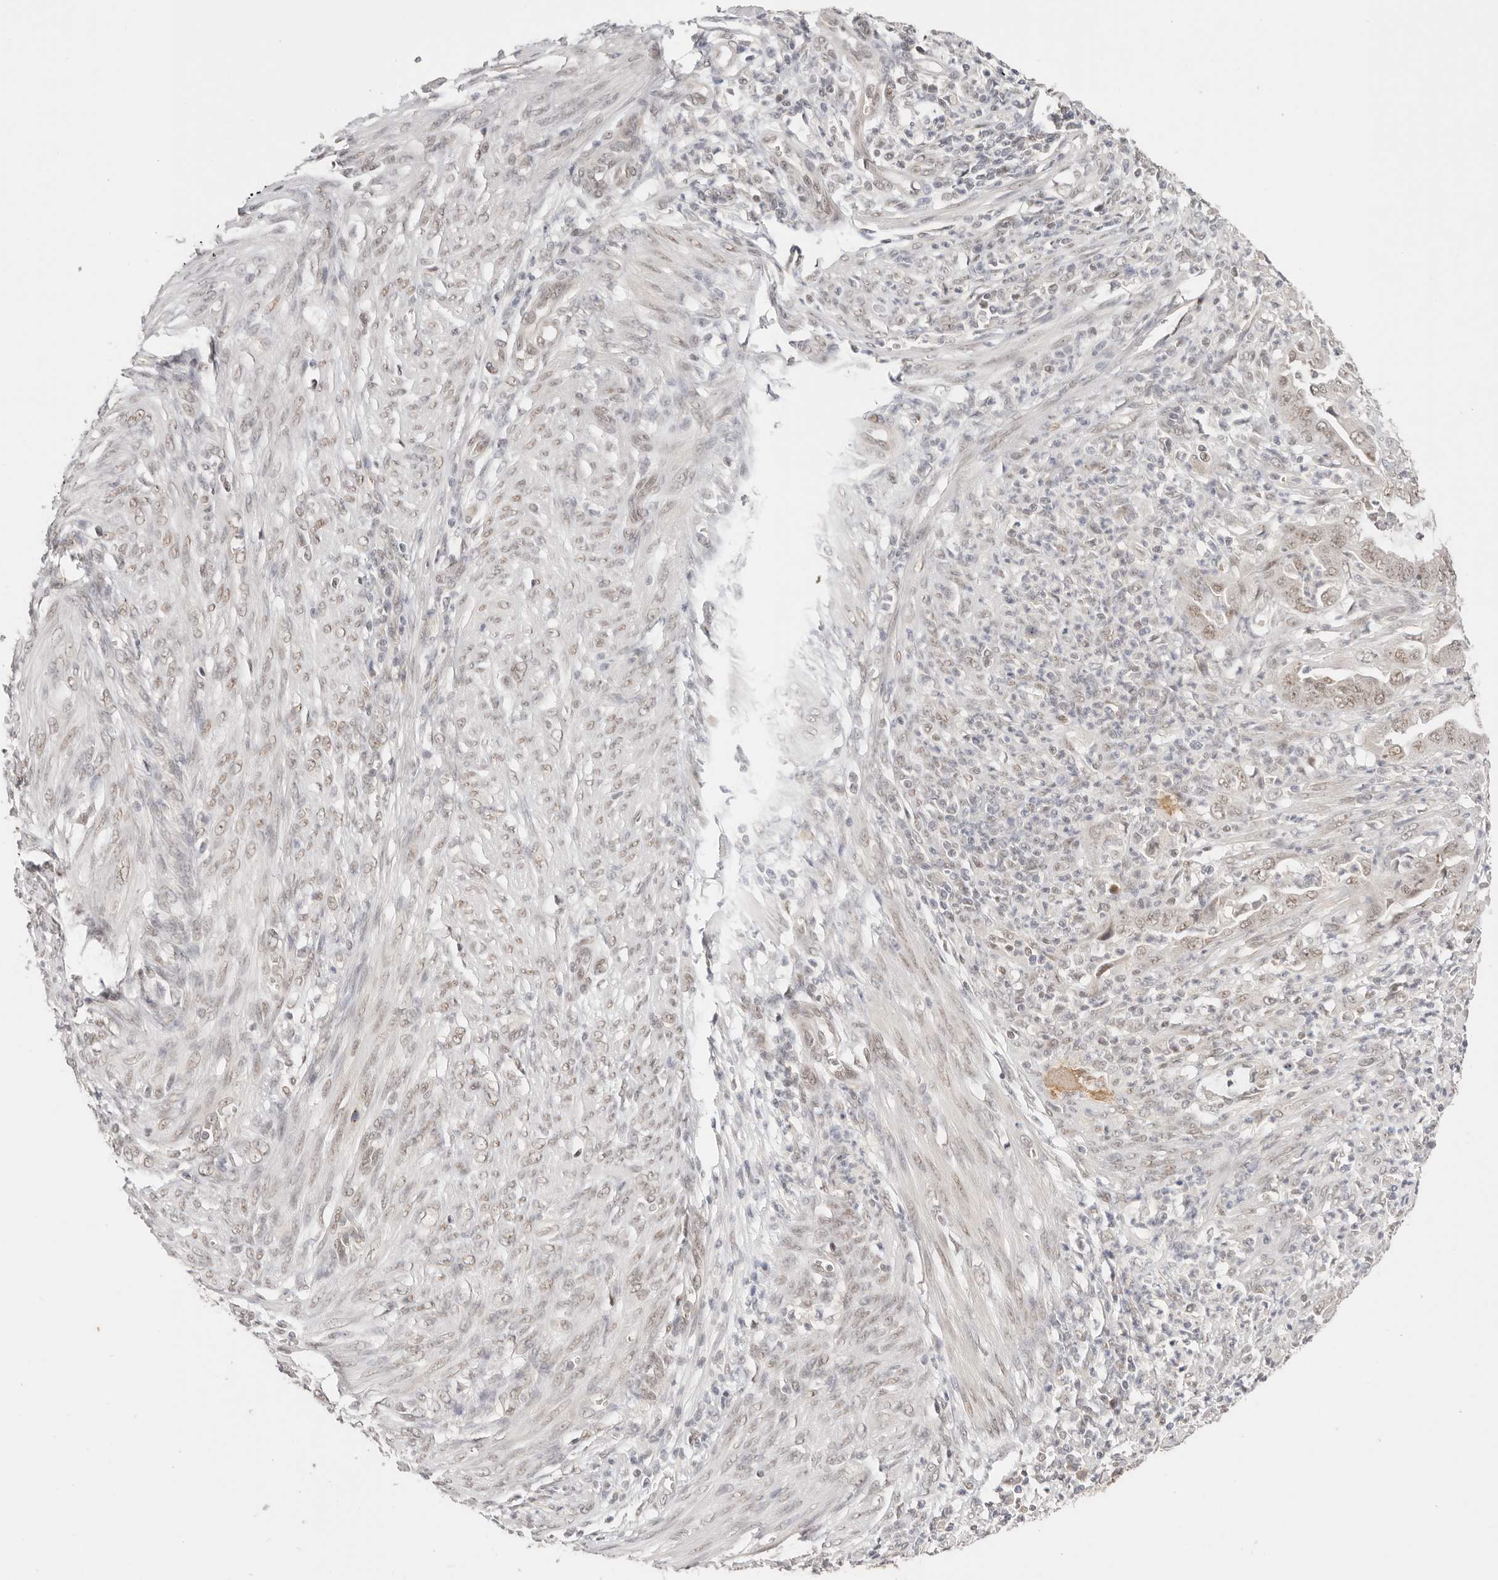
{"staining": {"intensity": "weak", "quantity": ">75%", "location": "nuclear"}, "tissue": "endometrial cancer", "cell_type": "Tumor cells", "image_type": "cancer", "snomed": [{"axis": "morphology", "description": "Adenocarcinoma, NOS"}, {"axis": "topography", "description": "Endometrium"}], "caption": "Endometrial cancer (adenocarcinoma) stained with a protein marker reveals weak staining in tumor cells.", "gene": "RFC3", "patient": {"sex": "female", "age": 51}}